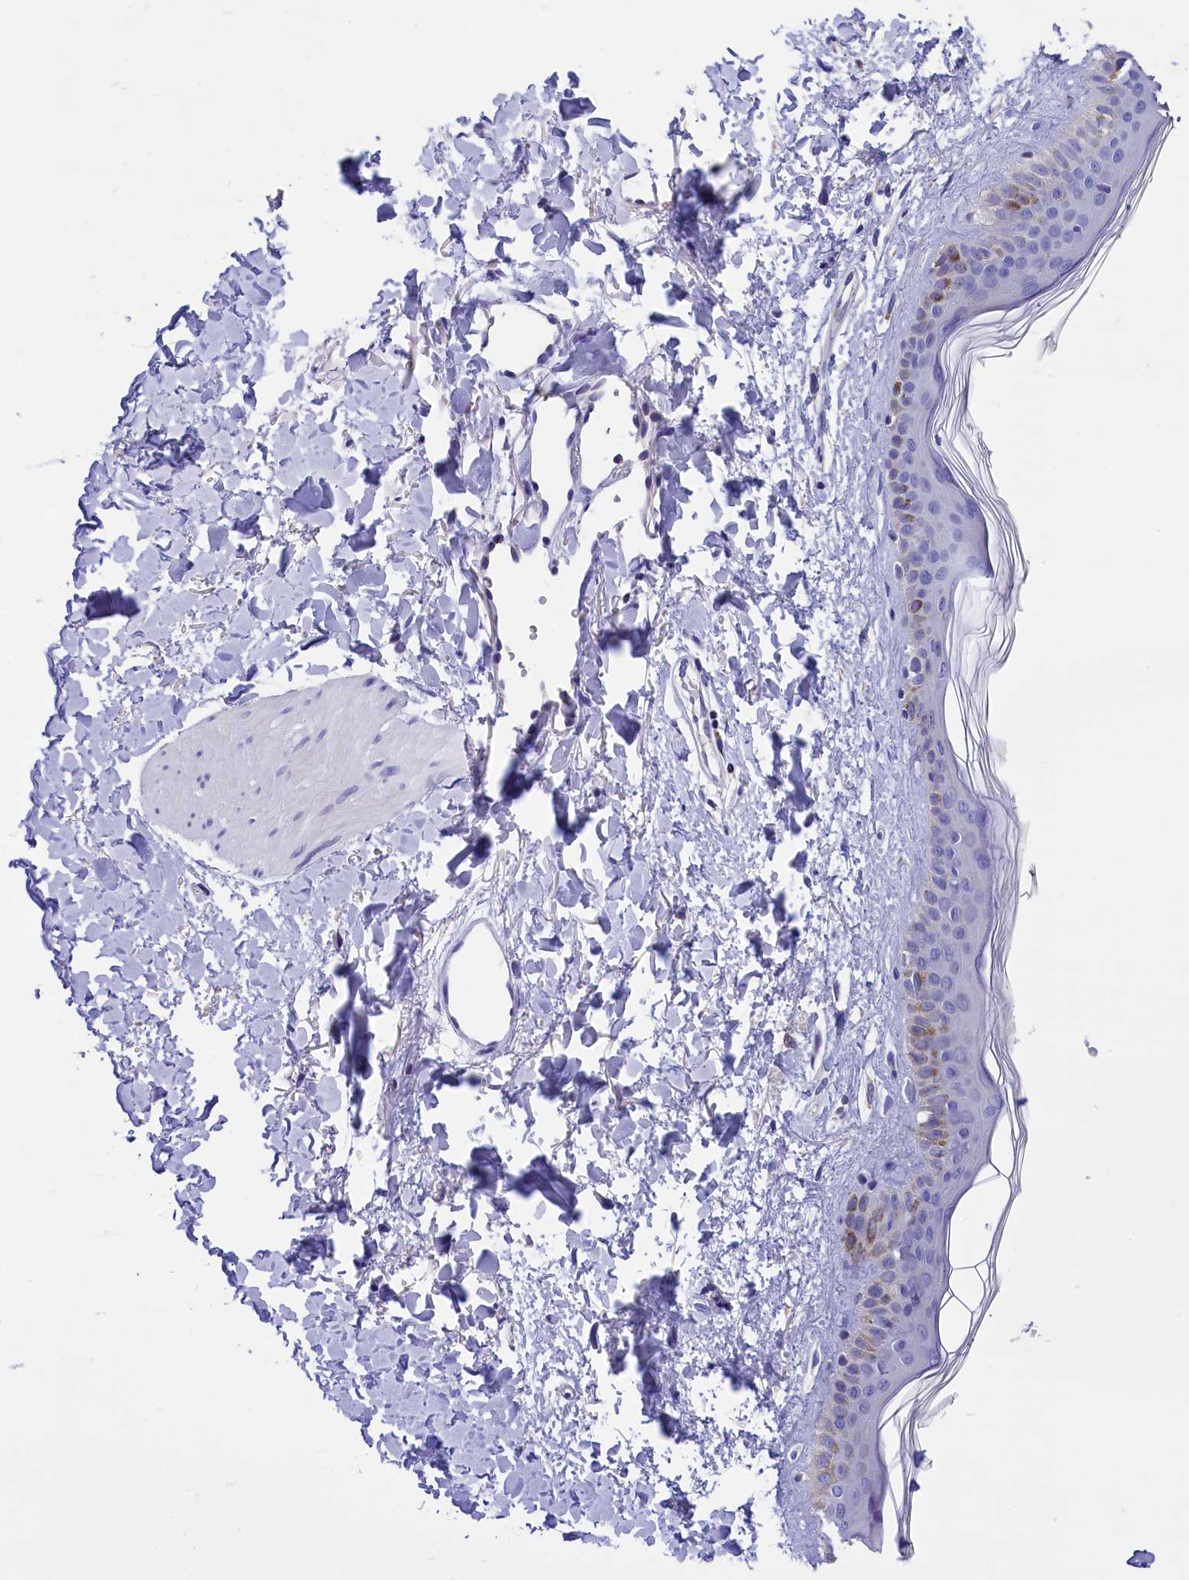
{"staining": {"intensity": "negative", "quantity": "none", "location": "none"}, "tissue": "skin", "cell_type": "Fibroblasts", "image_type": "normal", "snomed": [{"axis": "morphology", "description": "Normal tissue, NOS"}, {"axis": "topography", "description": "Skin"}], "caption": "This is a micrograph of immunohistochemistry (IHC) staining of unremarkable skin, which shows no positivity in fibroblasts.", "gene": "ABAT", "patient": {"sex": "female", "age": 58}}